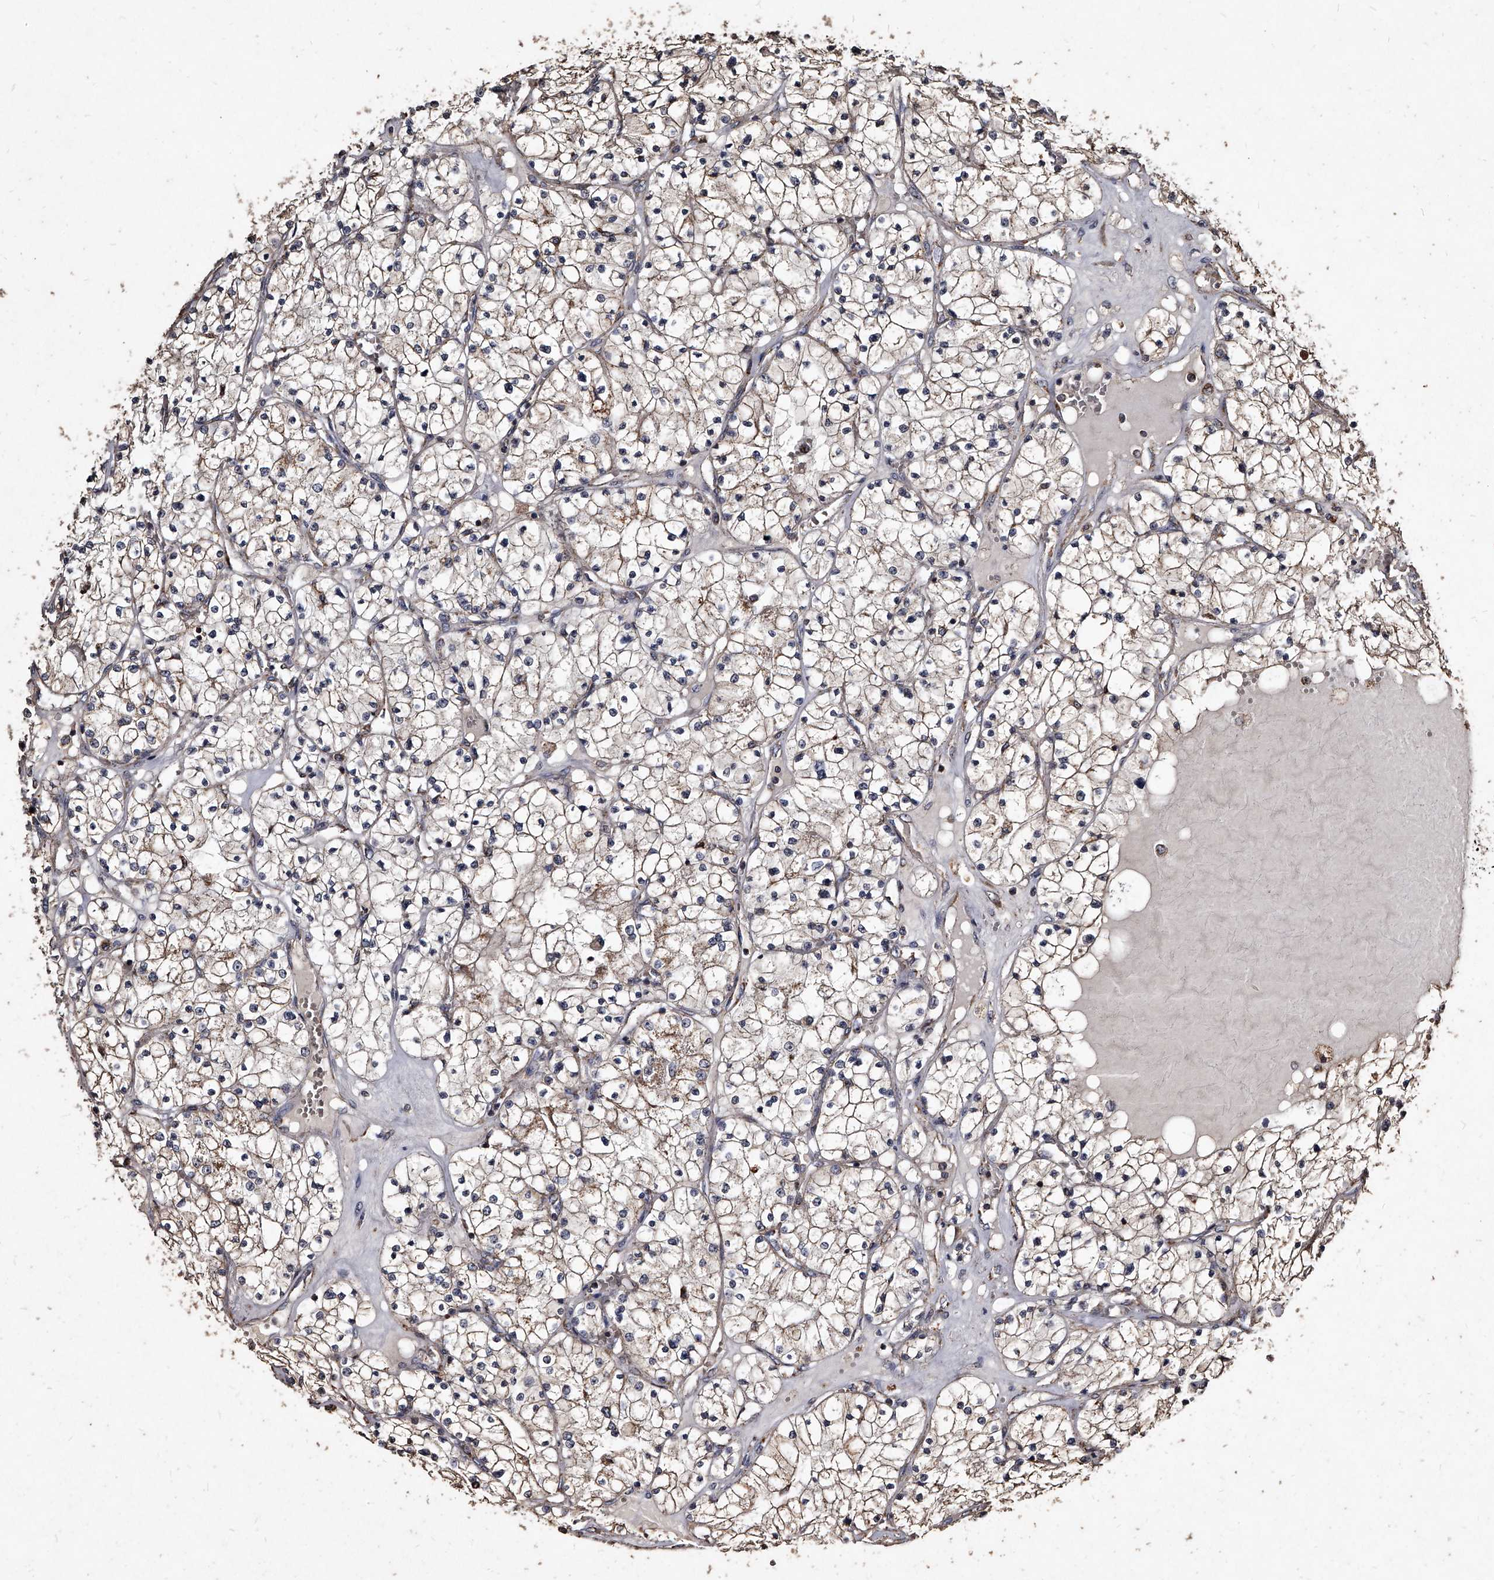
{"staining": {"intensity": "weak", "quantity": ">75%", "location": "cytoplasmic/membranous"}, "tissue": "renal cancer", "cell_type": "Tumor cells", "image_type": "cancer", "snomed": [{"axis": "morphology", "description": "Normal tissue, NOS"}, {"axis": "morphology", "description": "Adenocarcinoma, NOS"}, {"axis": "topography", "description": "Kidney"}], "caption": "DAB (3,3'-diaminobenzidine) immunohistochemical staining of human renal cancer demonstrates weak cytoplasmic/membranous protein expression in approximately >75% of tumor cells.", "gene": "GPR183", "patient": {"sex": "male", "age": 68}}